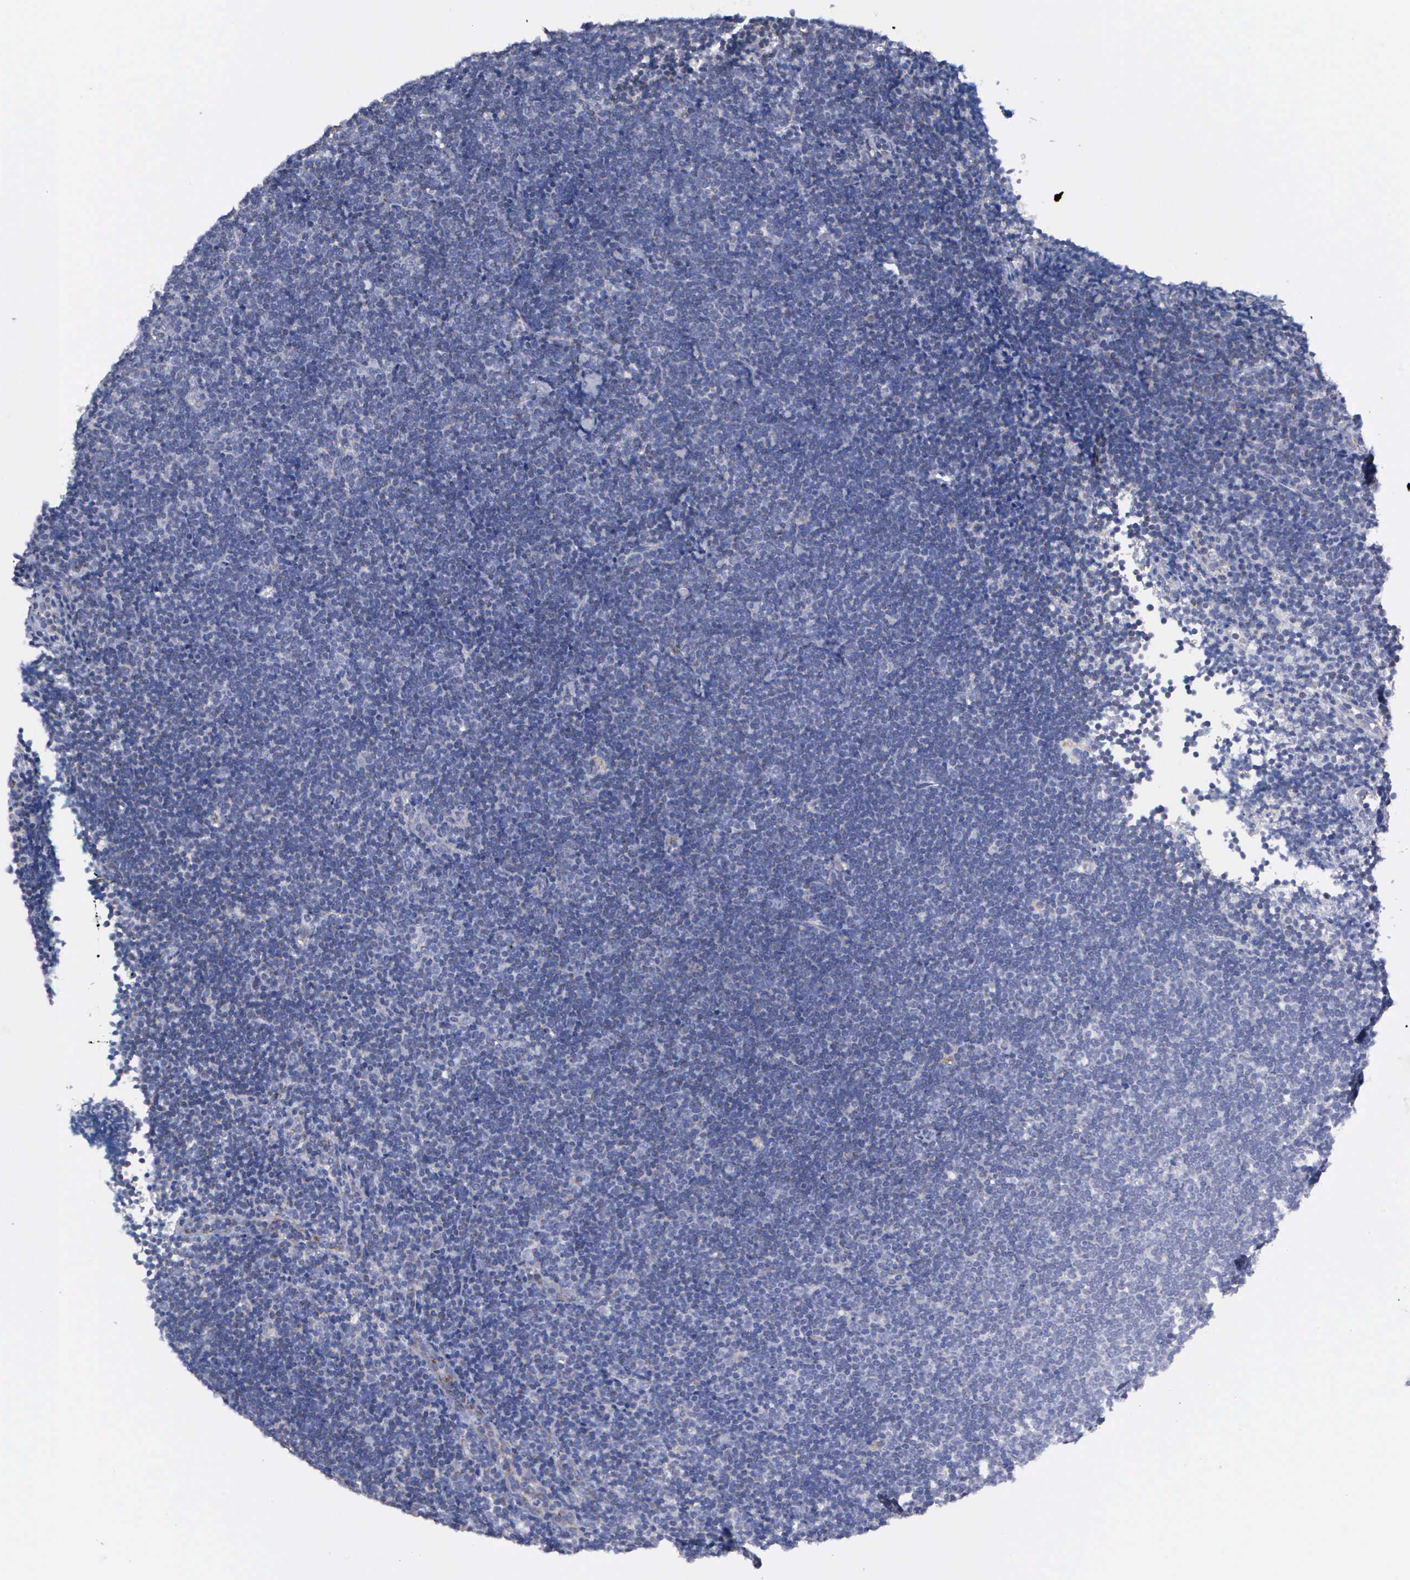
{"staining": {"intensity": "negative", "quantity": "none", "location": "none"}, "tissue": "lymphoma", "cell_type": "Tumor cells", "image_type": "cancer", "snomed": [{"axis": "morphology", "description": "Malignant lymphoma, non-Hodgkin's type, Low grade"}, {"axis": "topography", "description": "Lymph node"}], "caption": "There is no significant positivity in tumor cells of lymphoma.", "gene": "APOOL", "patient": {"sex": "female", "age": 51}}